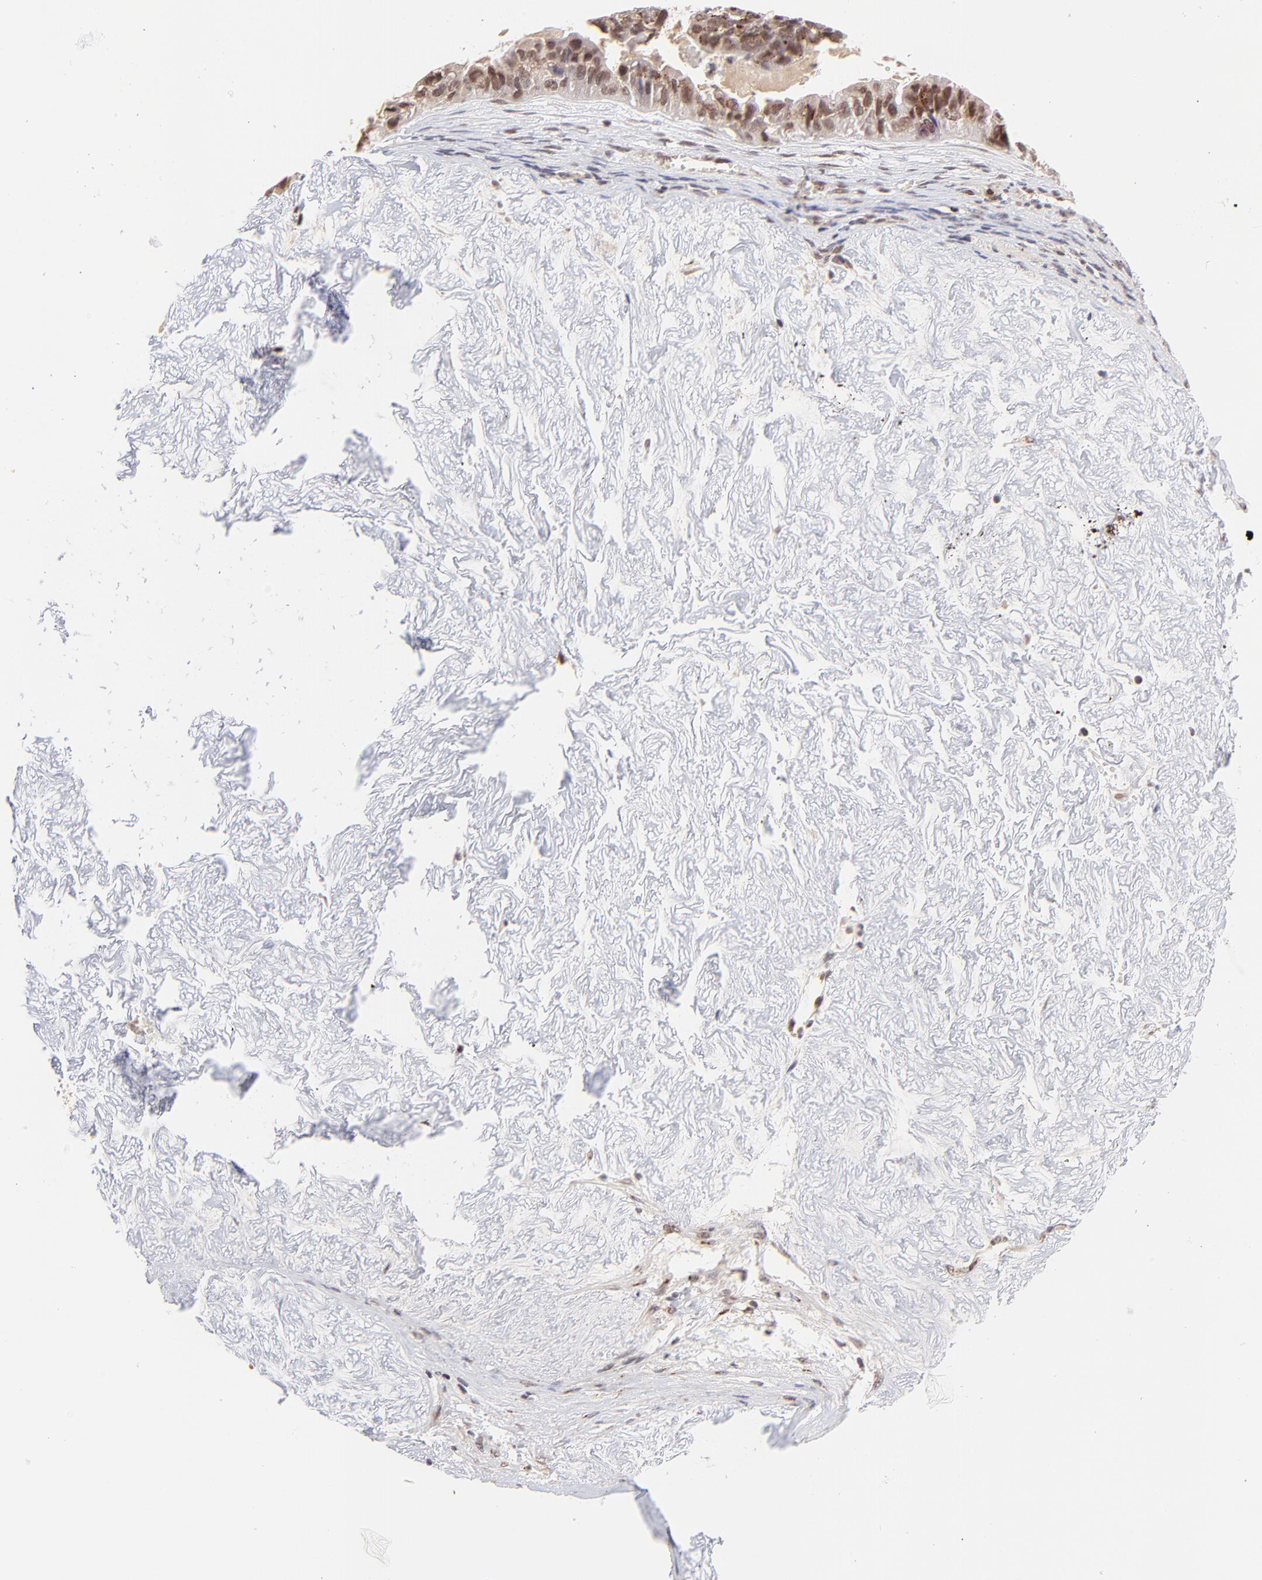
{"staining": {"intensity": "moderate", "quantity": ">75%", "location": "nuclear"}, "tissue": "ovarian cancer", "cell_type": "Tumor cells", "image_type": "cancer", "snomed": [{"axis": "morphology", "description": "Carcinoma, endometroid"}, {"axis": "topography", "description": "Ovary"}], "caption": "Immunohistochemical staining of human ovarian endometroid carcinoma reveals medium levels of moderate nuclear protein staining in about >75% of tumor cells.", "gene": "MED12", "patient": {"sex": "female", "age": 85}}